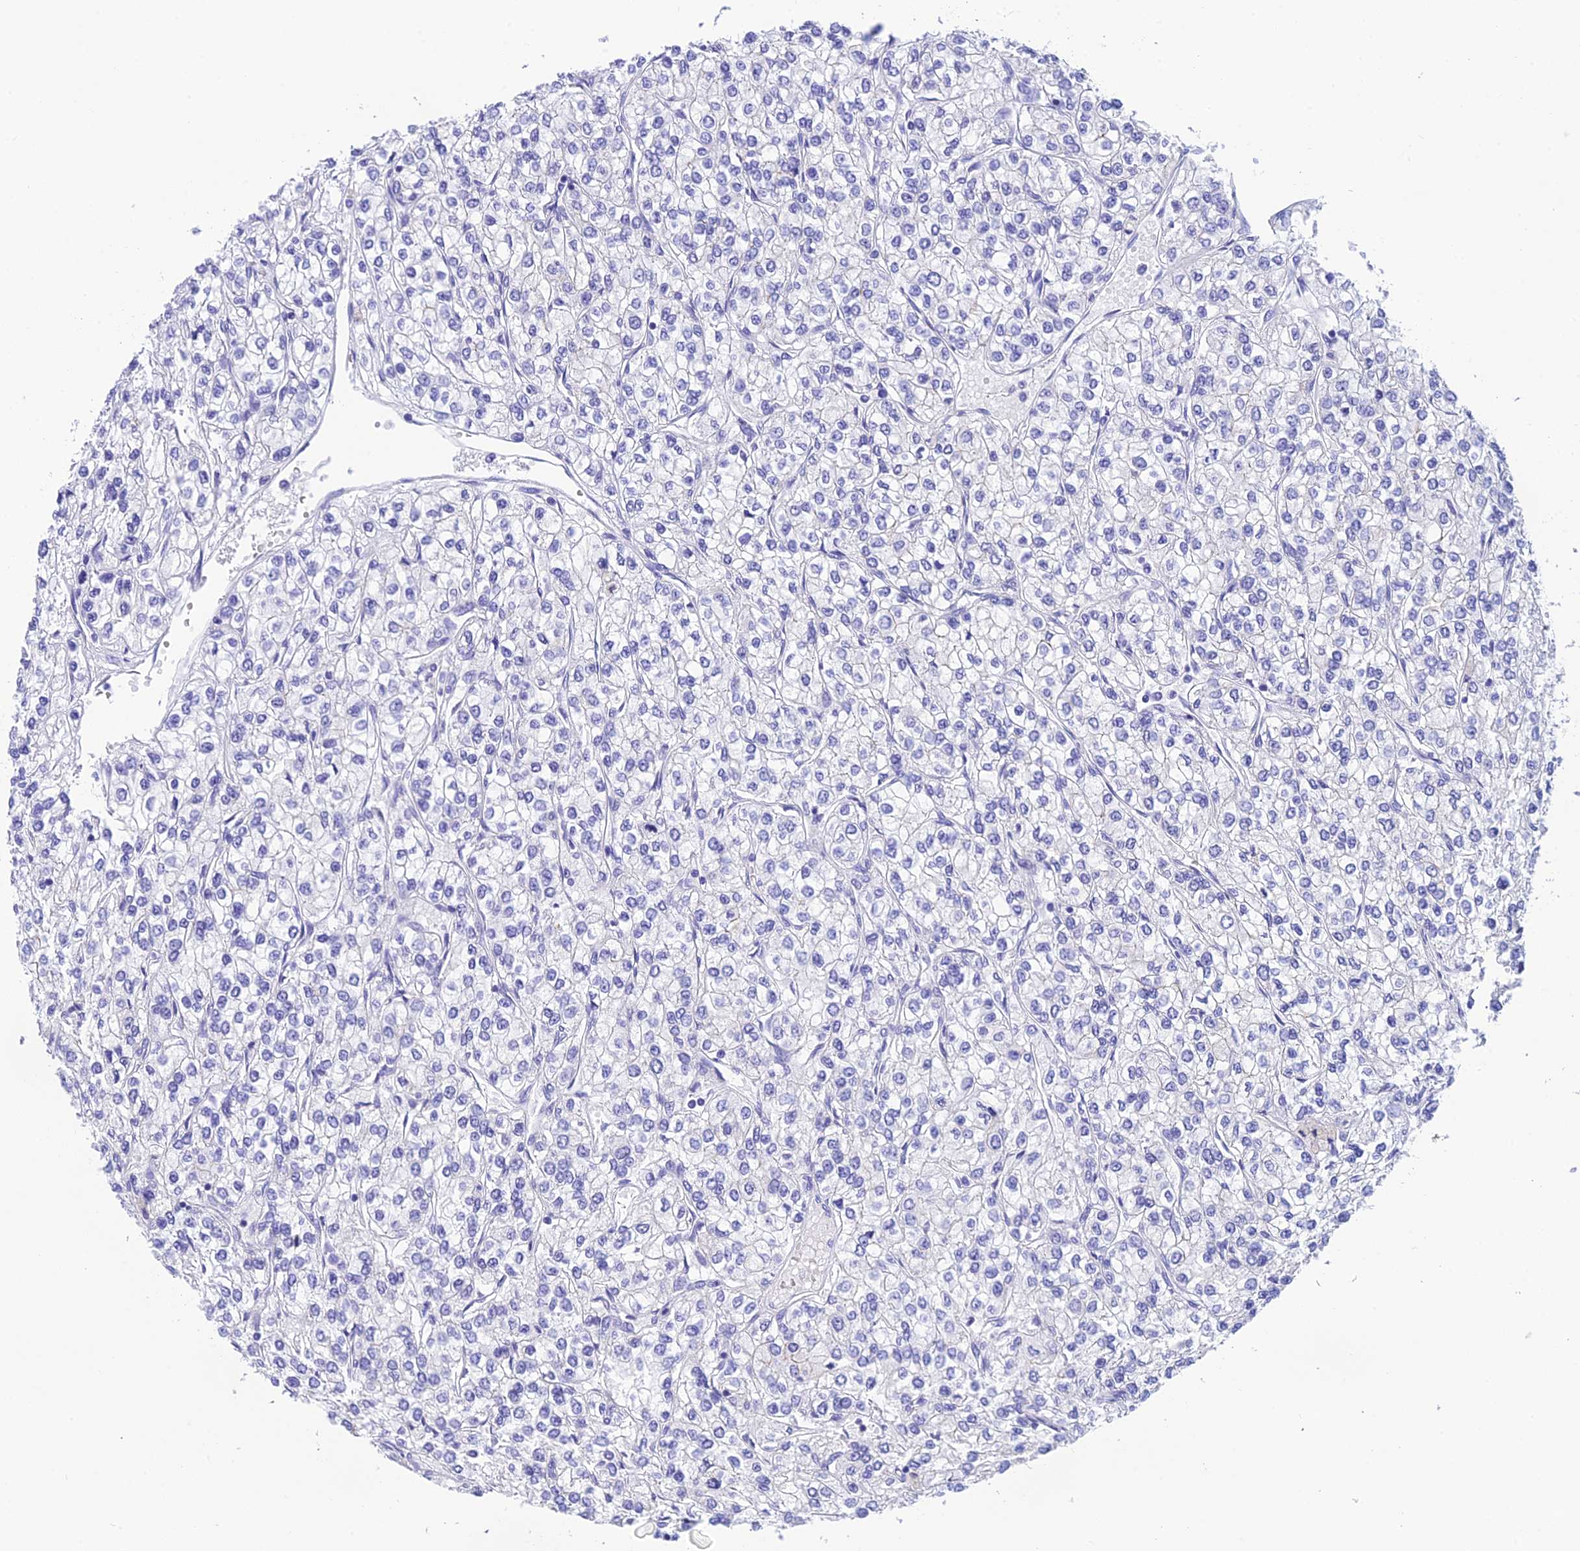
{"staining": {"intensity": "negative", "quantity": "none", "location": "none"}, "tissue": "renal cancer", "cell_type": "Tumor cells", "image_type": "cancer", "snomed": [{"axis": "morphology", "description": "Adenocarcinoma, NOS"}, {"axis": "topography", "description": "Kidney"}], "caption": "High power microscopy micrograph of an immunohistochemistry micrograph of renal adenocarcinoma, revealing no significant positivity in tumor cells.", "gene": "KDELR3", "patient": {"sex": "male", "age": 80}}